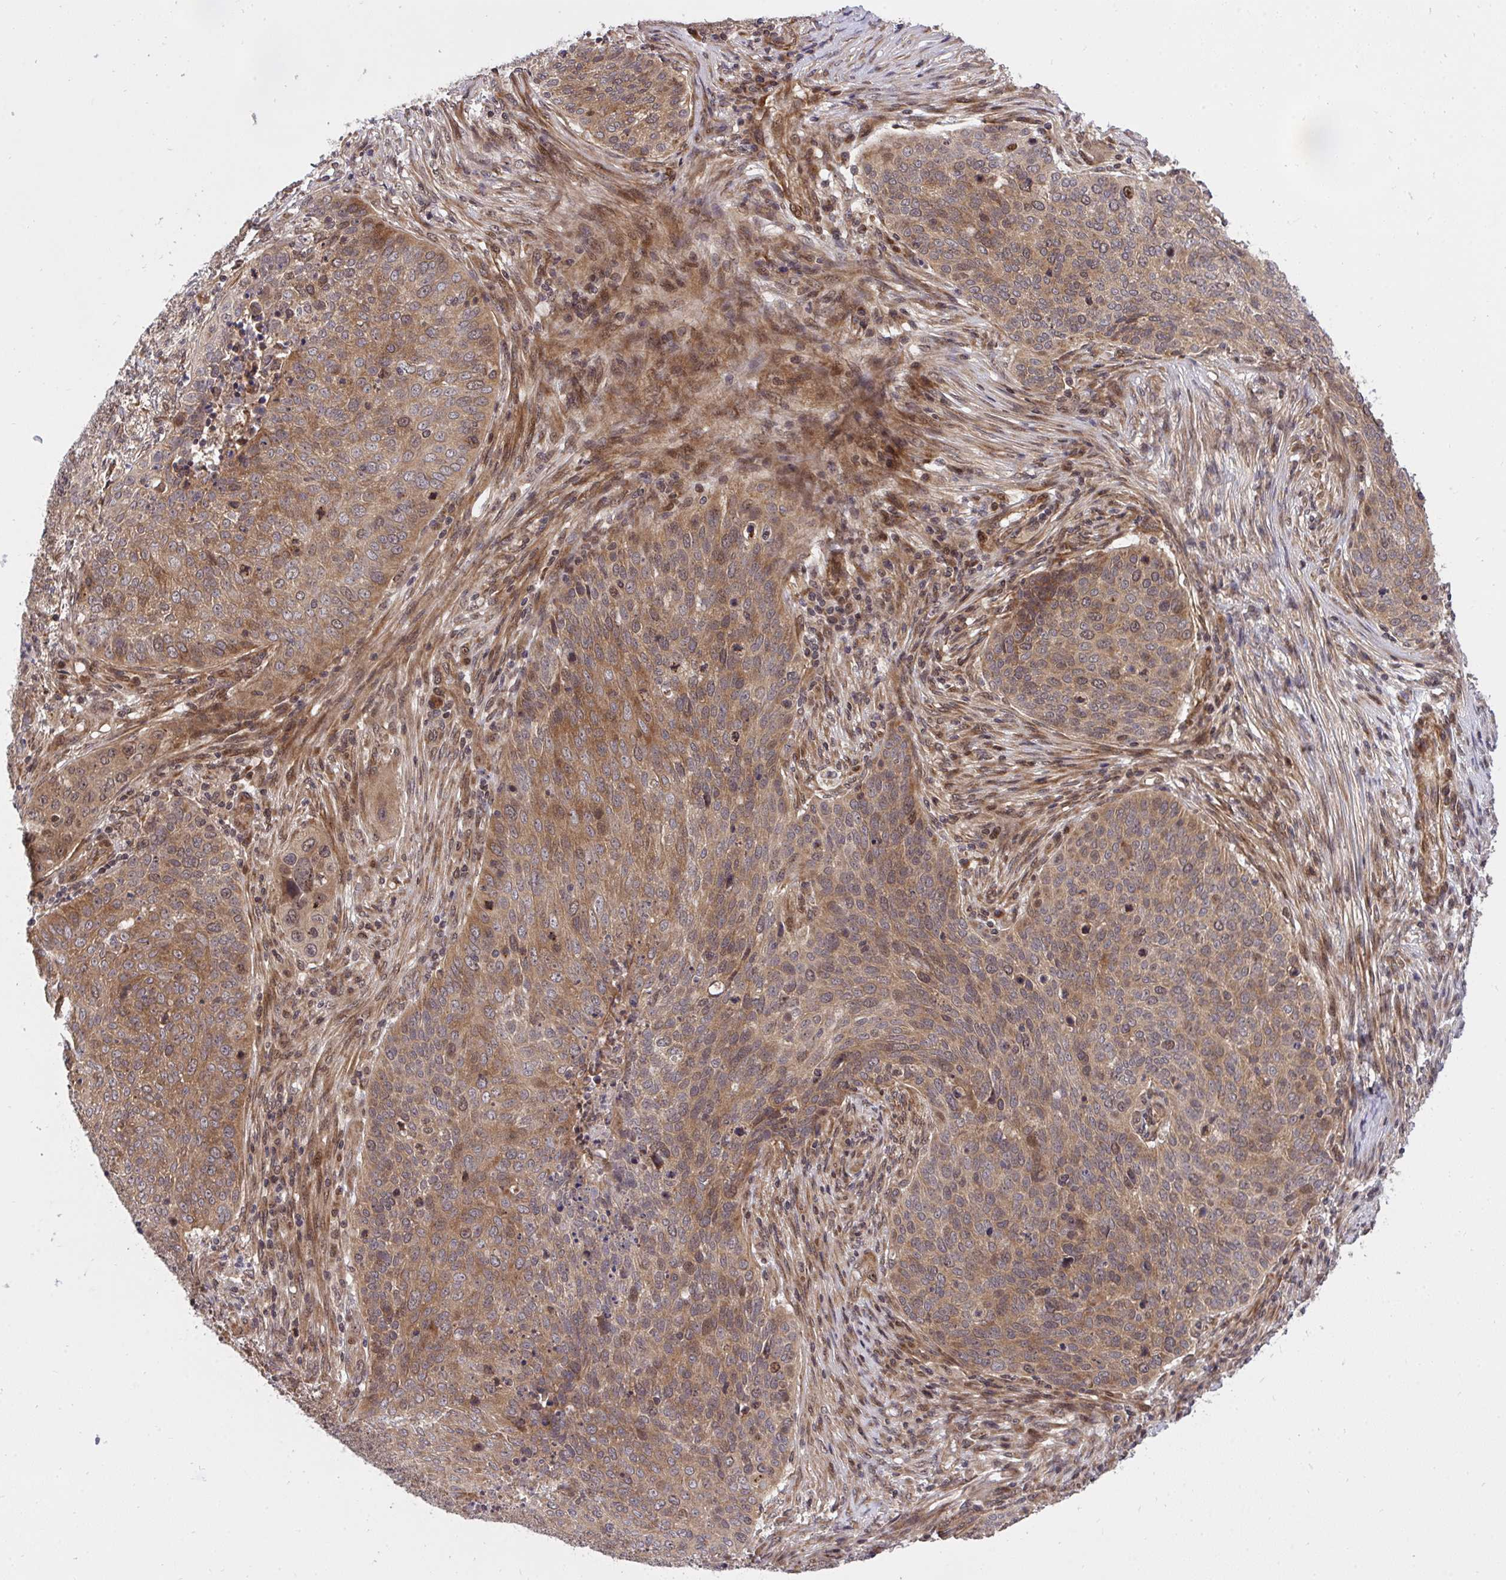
{"staining": {"intensity": "moderate", "quantity": ">75%", "location": "cytoplasmic/membranous"}, "tissue": "lung cancer", "cell_type": "Tumor cells", "image_type": "cancer", "snomed": [{"axis": "morphology", "description": "Squamous cell carcinoma, NOS"}, {"axis": "topography", "description": "Lung"}], "caption": "Immunohistochemistry (IHC) histopathology image of human squamous cell carcinoma (lung) stained for a protein (brown), which exhibits medium levels of moderate cytoplasmic/membranous positivity in approximately >75% of tumor cells.", "gene": "ERI1", "patient": {"sex": "male", "age": 63}}